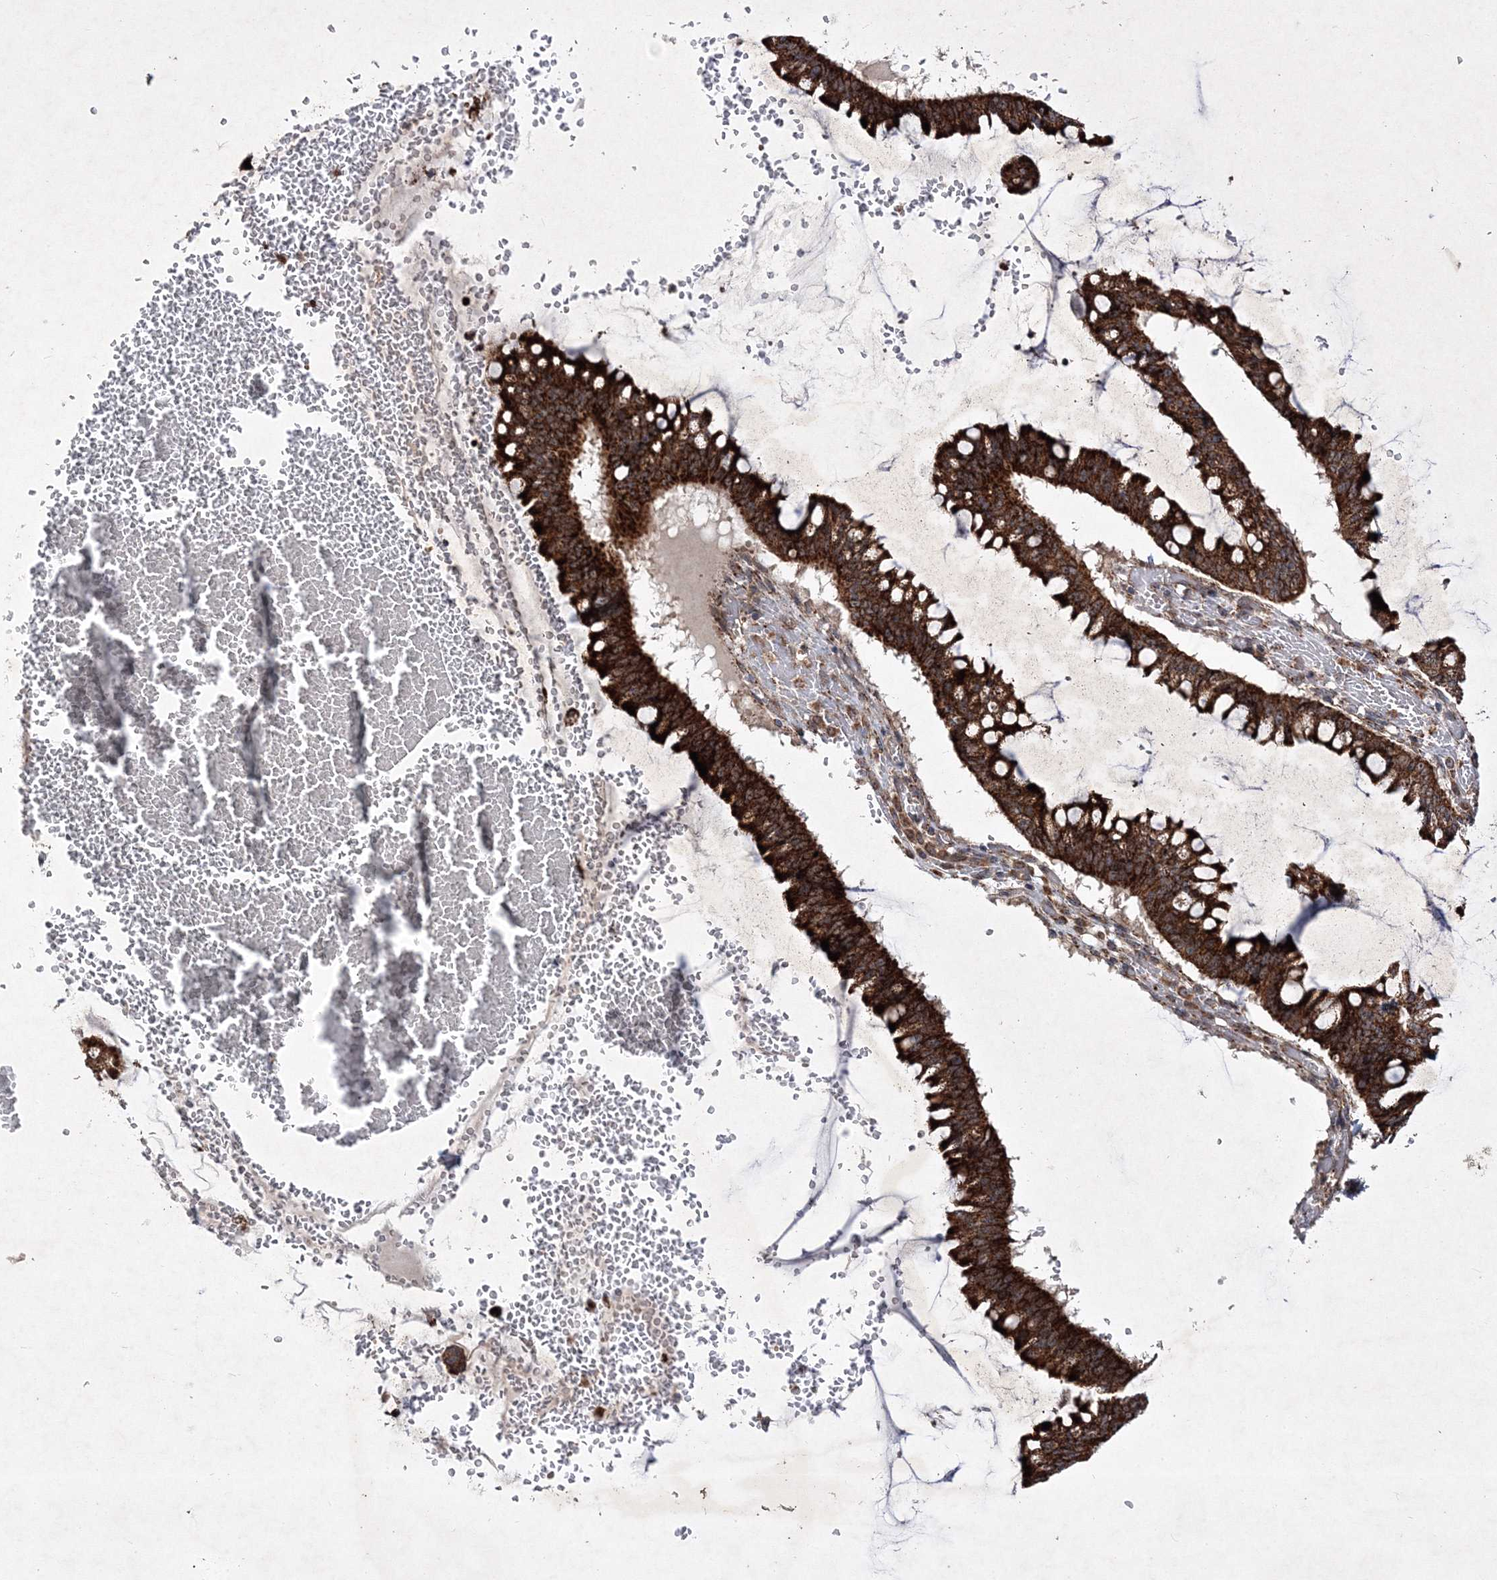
{"staining": {"intensity": "strong", "quantity": ">75%", "location": "cytoplasmic/membranous"}, "tissue": "ovarian cancer", "cell_type": "Tumor cells", "image_type": "cancer", "snomed": [{"axis": "morphology", "description": "Cystadenocarcinoma, mucinous, NOS"}, {"axis": "topography", "description": "Ovary"}], "caption": "Brown immunohistochemical staining in human ovarian mucinous cystadenocarcinoma exhibits strong cytoplasmic/membranous staining in approximately >75% of tumor cells.", "gene": "SCRN3", "patient": {"sex": "female", "age": 73}}